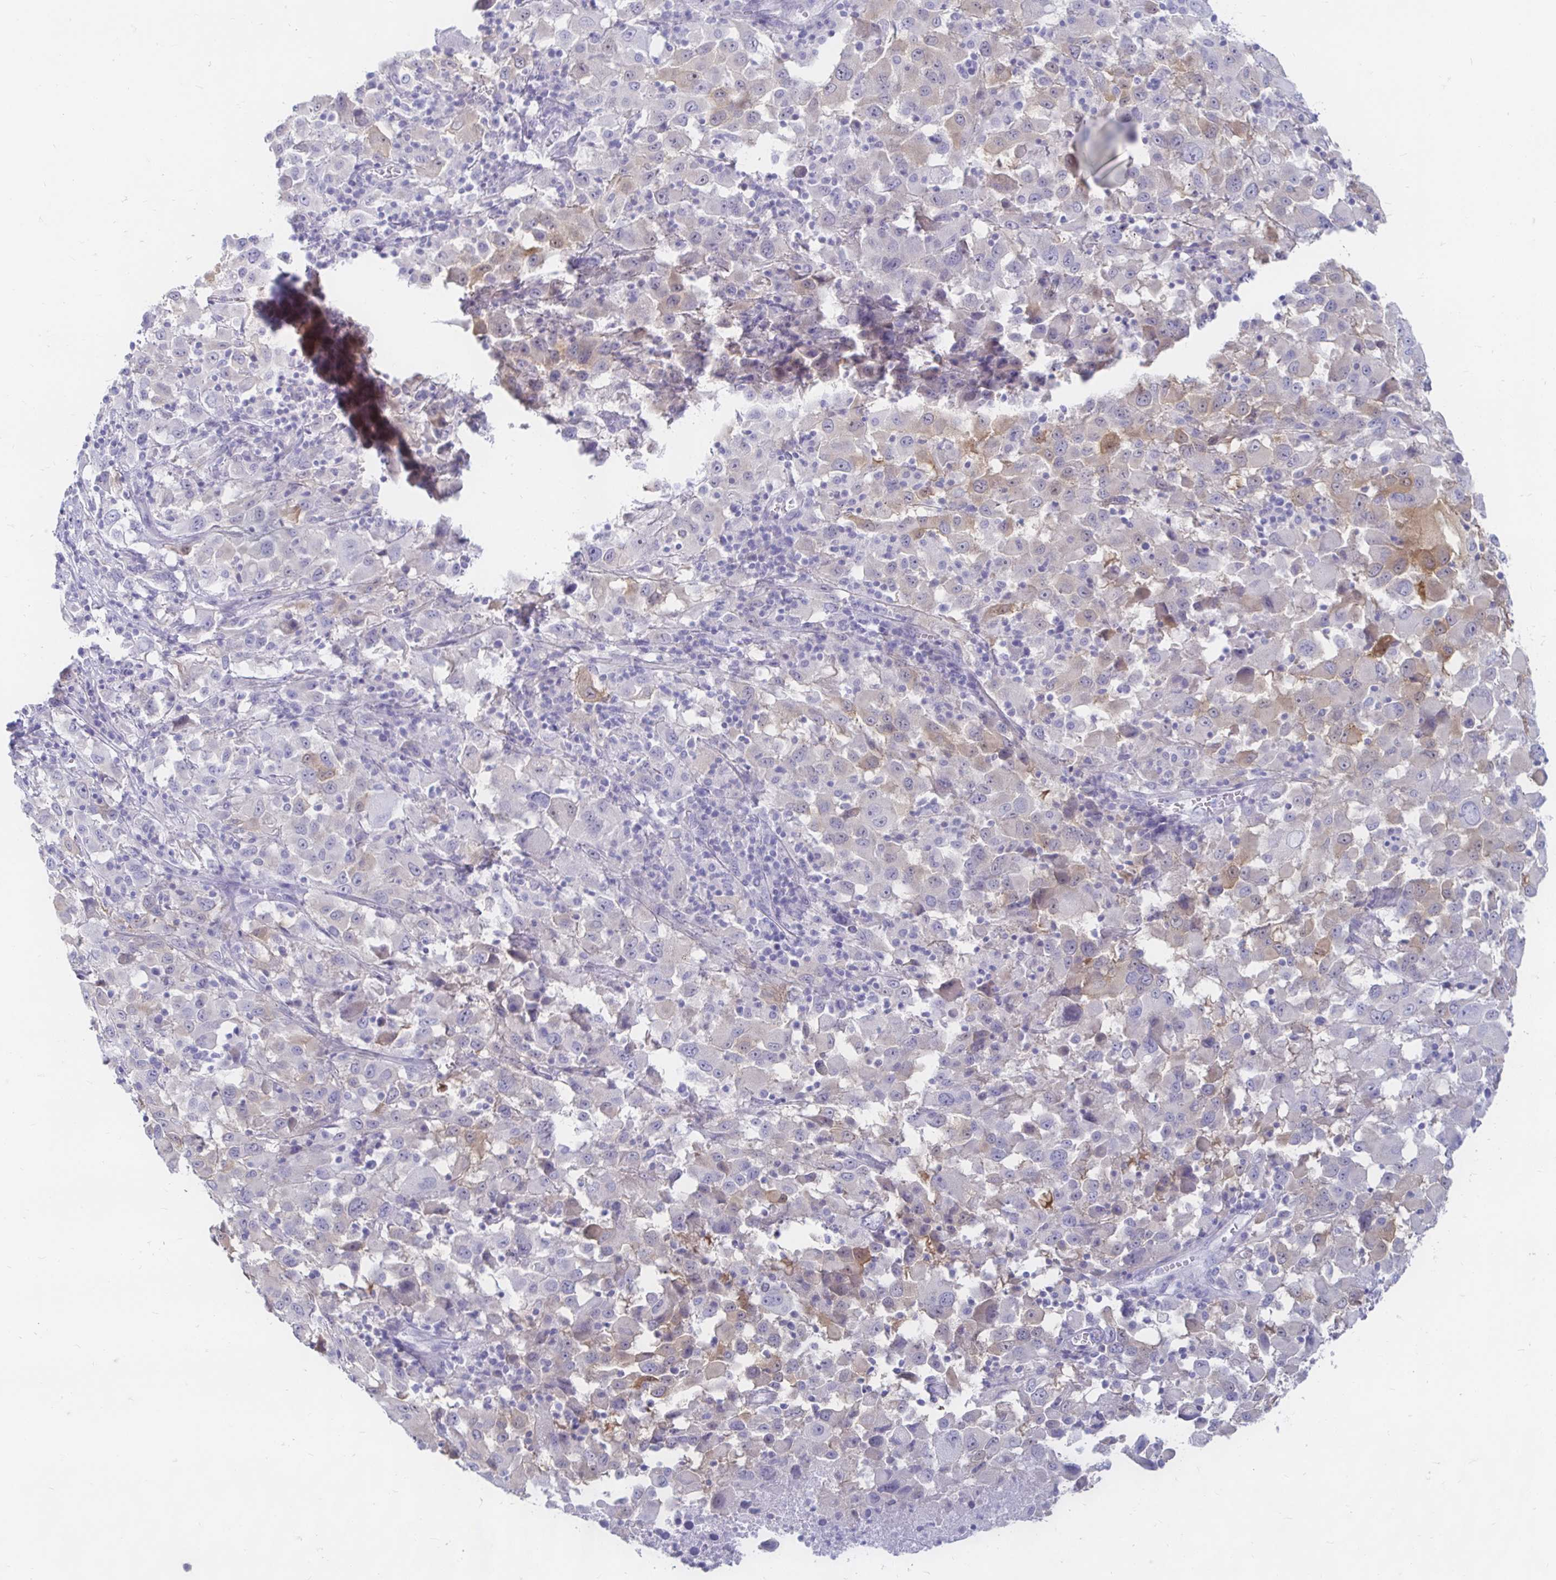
{"staining": {"intensity": "weak", "quantity": "<25%", "location": "cytoplasmic/membranous"}, "tissue": "melanoma", "cell_type": "Tumor cells", "image_type": "cancer", "snomed": [{"axis": "morphology", "description": "Malignant melanoma, Metastatic site"}, {"axis": "topography", "description": "Soft tissue"}], "caption": "IHC micrograph of neoplastic tissue: melanoma stained with DAB exhibits no significant protein staining in tumor cells.", "gene": "PEG10", "patient": {"sex": "male", "age": 50}}